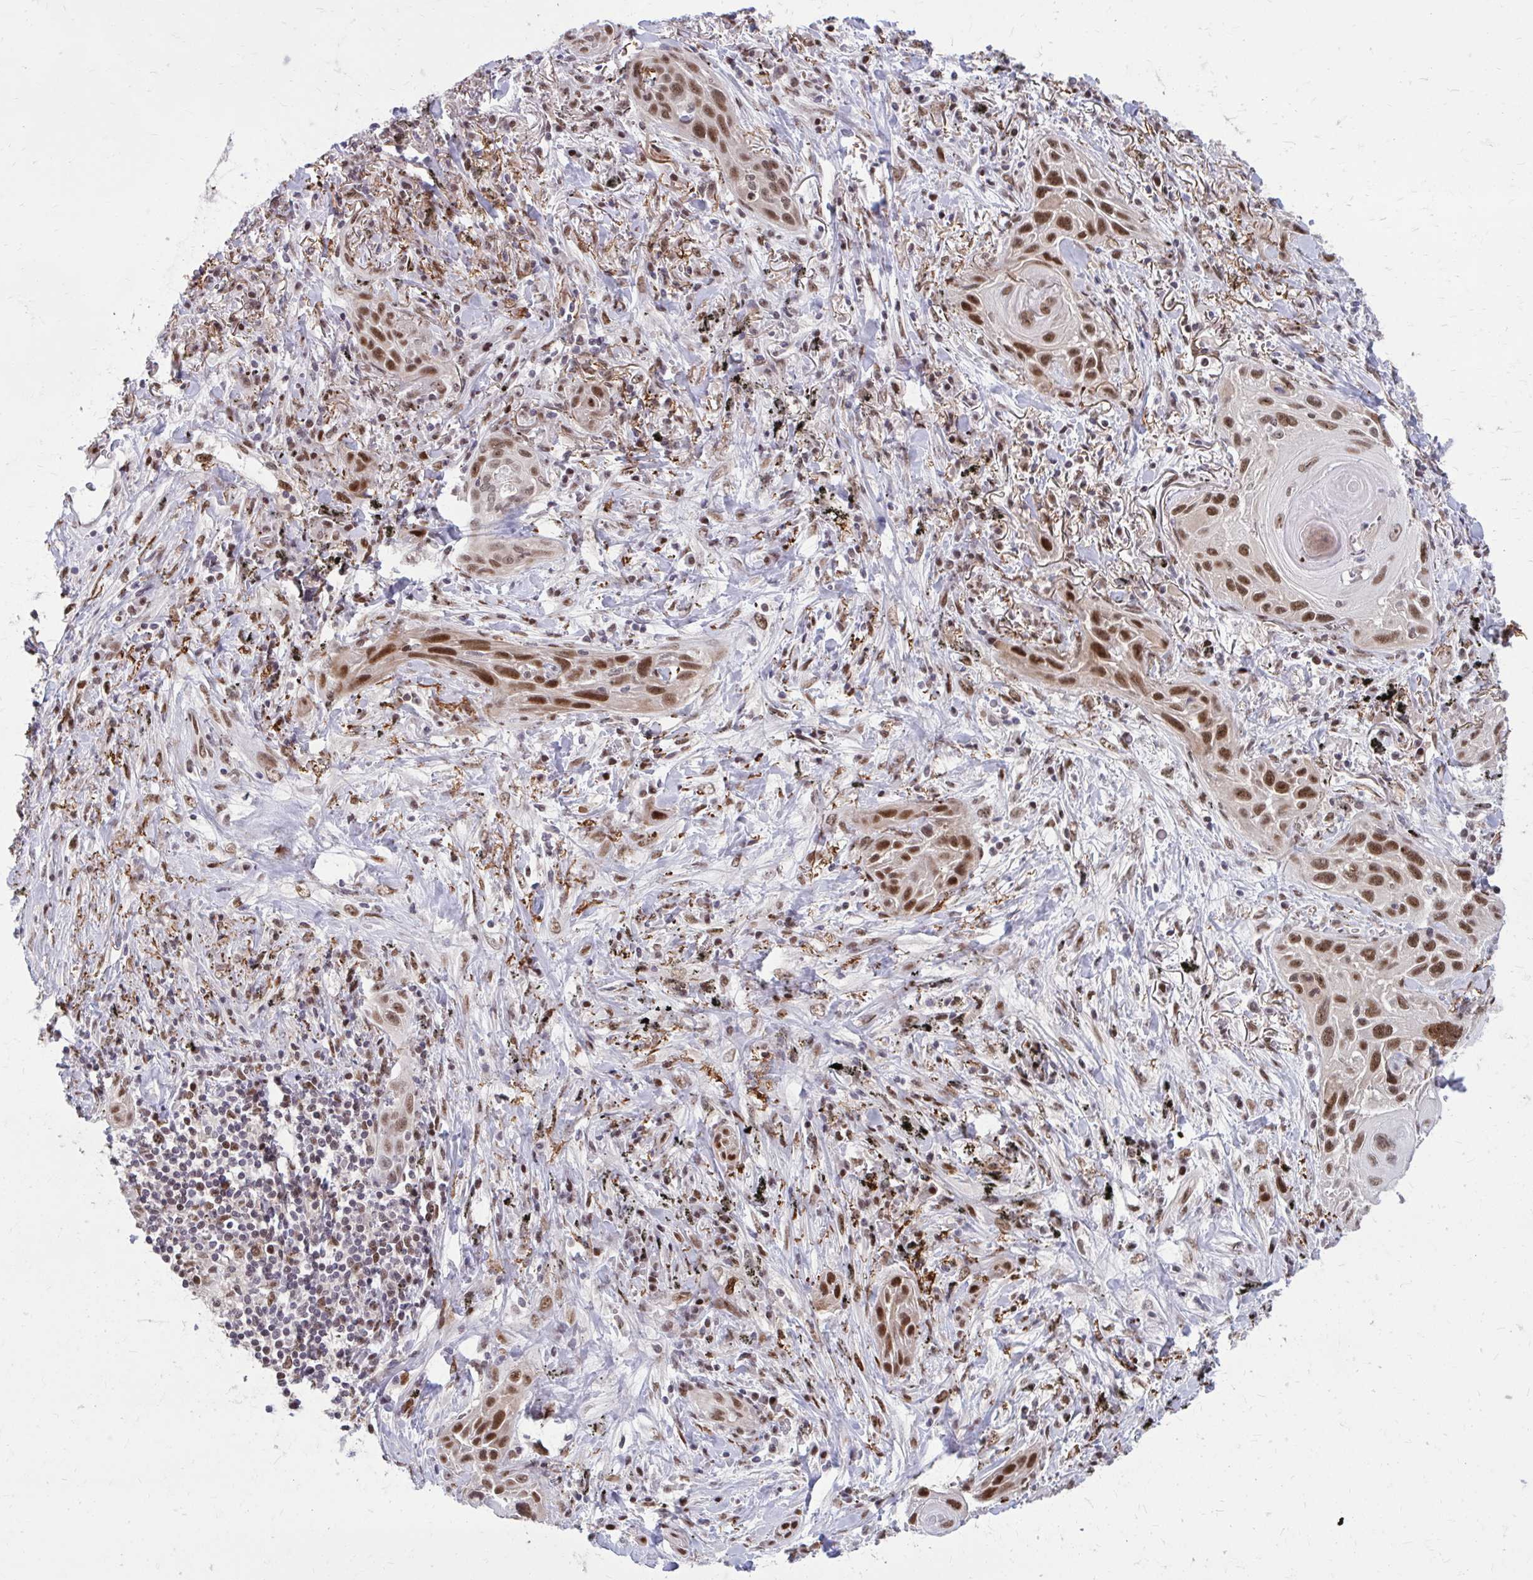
{"staining": {"intensity": "strong", "quantity": ">75%", "location": "nuclear"}, "tissue": "lung cancer", "cell_type": "Tumor cells", "image_type": "cancer", "snomed": [{"axis": "morphology", "description": "Squamous cell carcinoma, NOS"}, {"axis": "topography", "description": "Lung"}], "caption": "Protein expression analysis of human squamous cell carcinoma (lung) reveals strong nuclear positivity in about >75% of tumor cells.", "gene": "PSME4", "patient": {"sex": "male", "age": 79}}